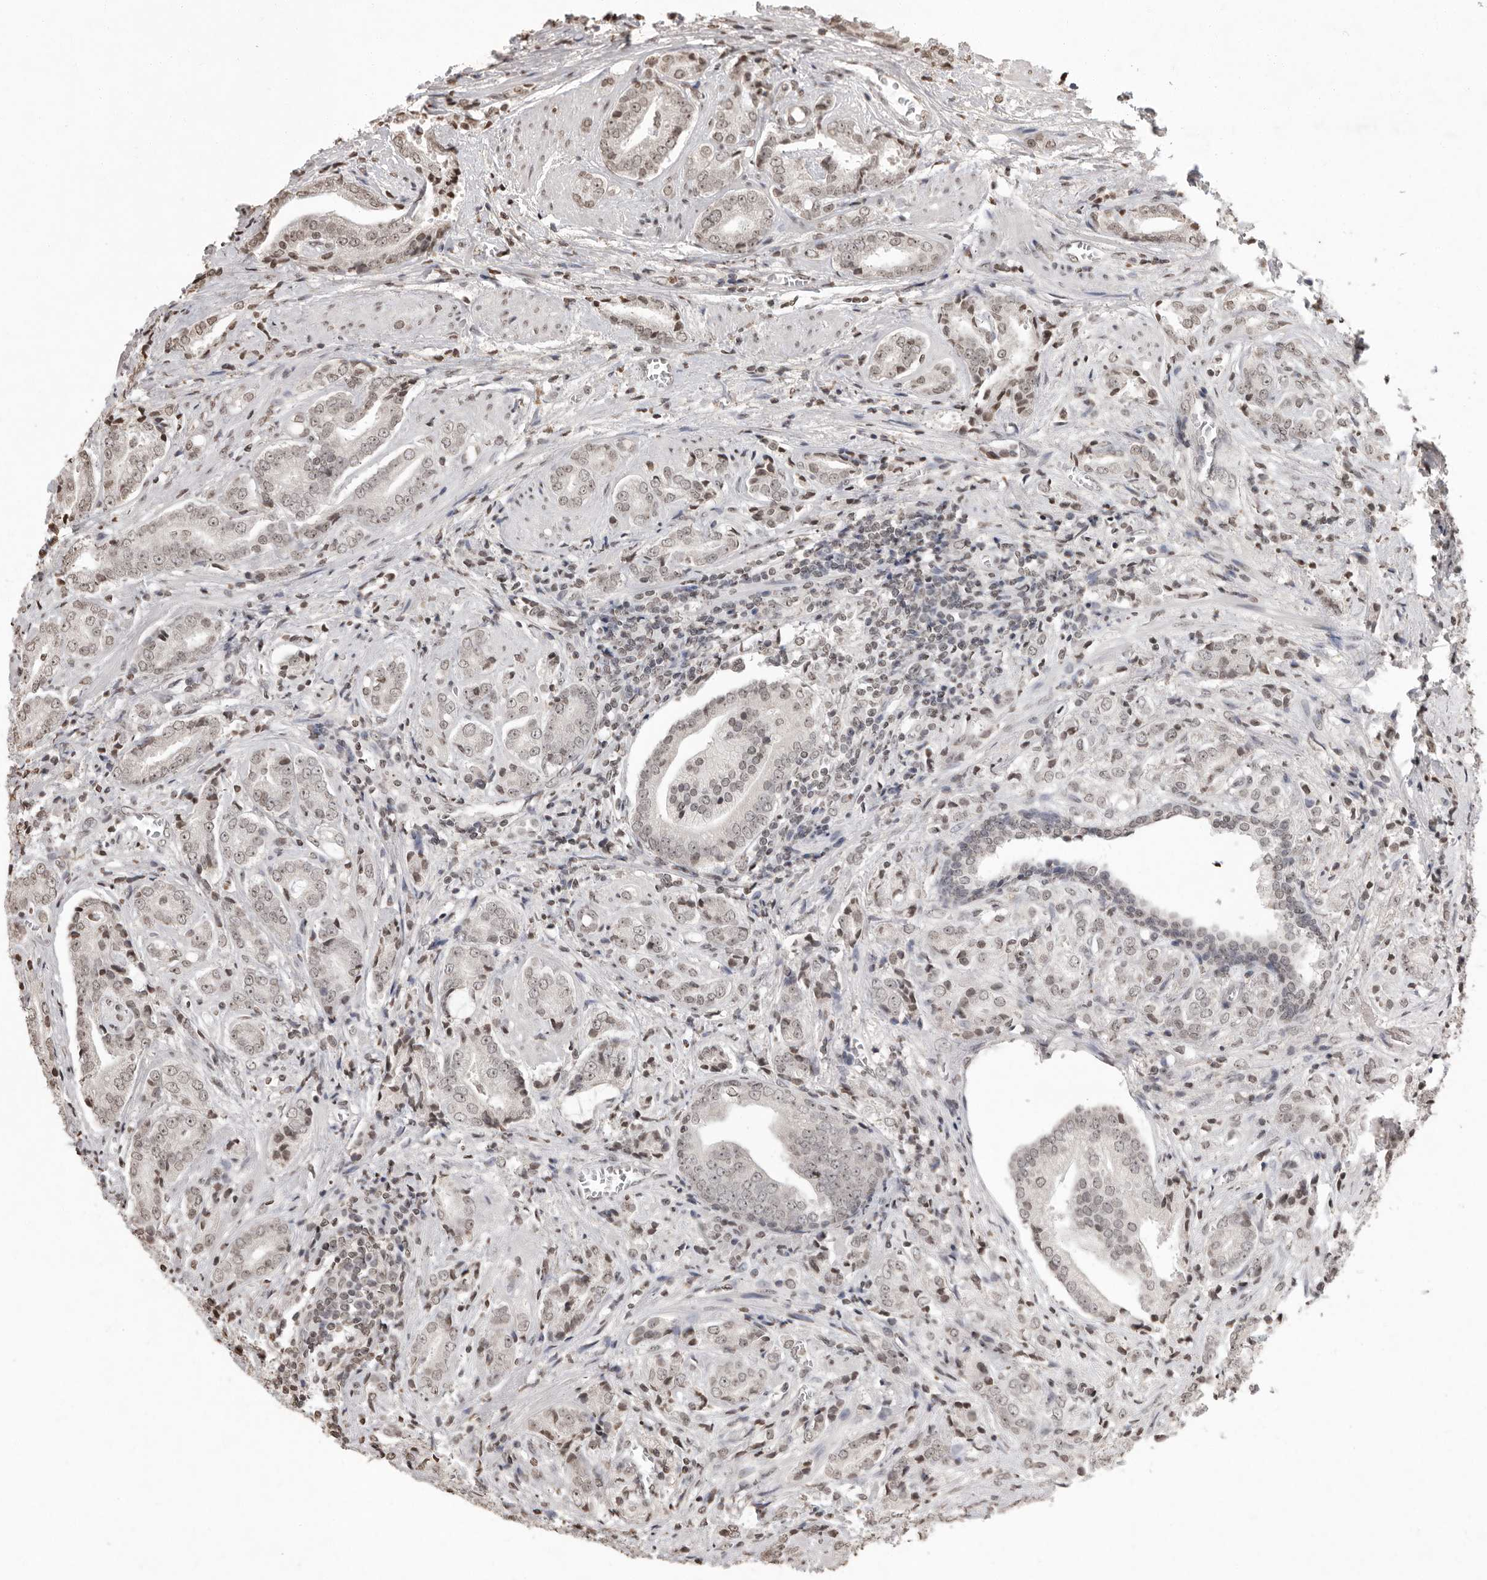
{"staining": {"intensity": "weak", "quantity": "<25%", "location": "nuclear"}, "tissue": "prostate cancer", "cell_type": "Tumor cells", "image_type": "cancer", "snomed": [{"axis": "morphology", "description": "Adenocarcinoma, High grade"}, {"axis": "topography", "description": "Prostate"}], "caption": "DAB immunohistochemical staining of high-grade adenocarcinoma (prostate) demonstrates no significant positivity in tumor cells.", "gene": "WDR45", "patient": {"sex": "male", "age": 57}}